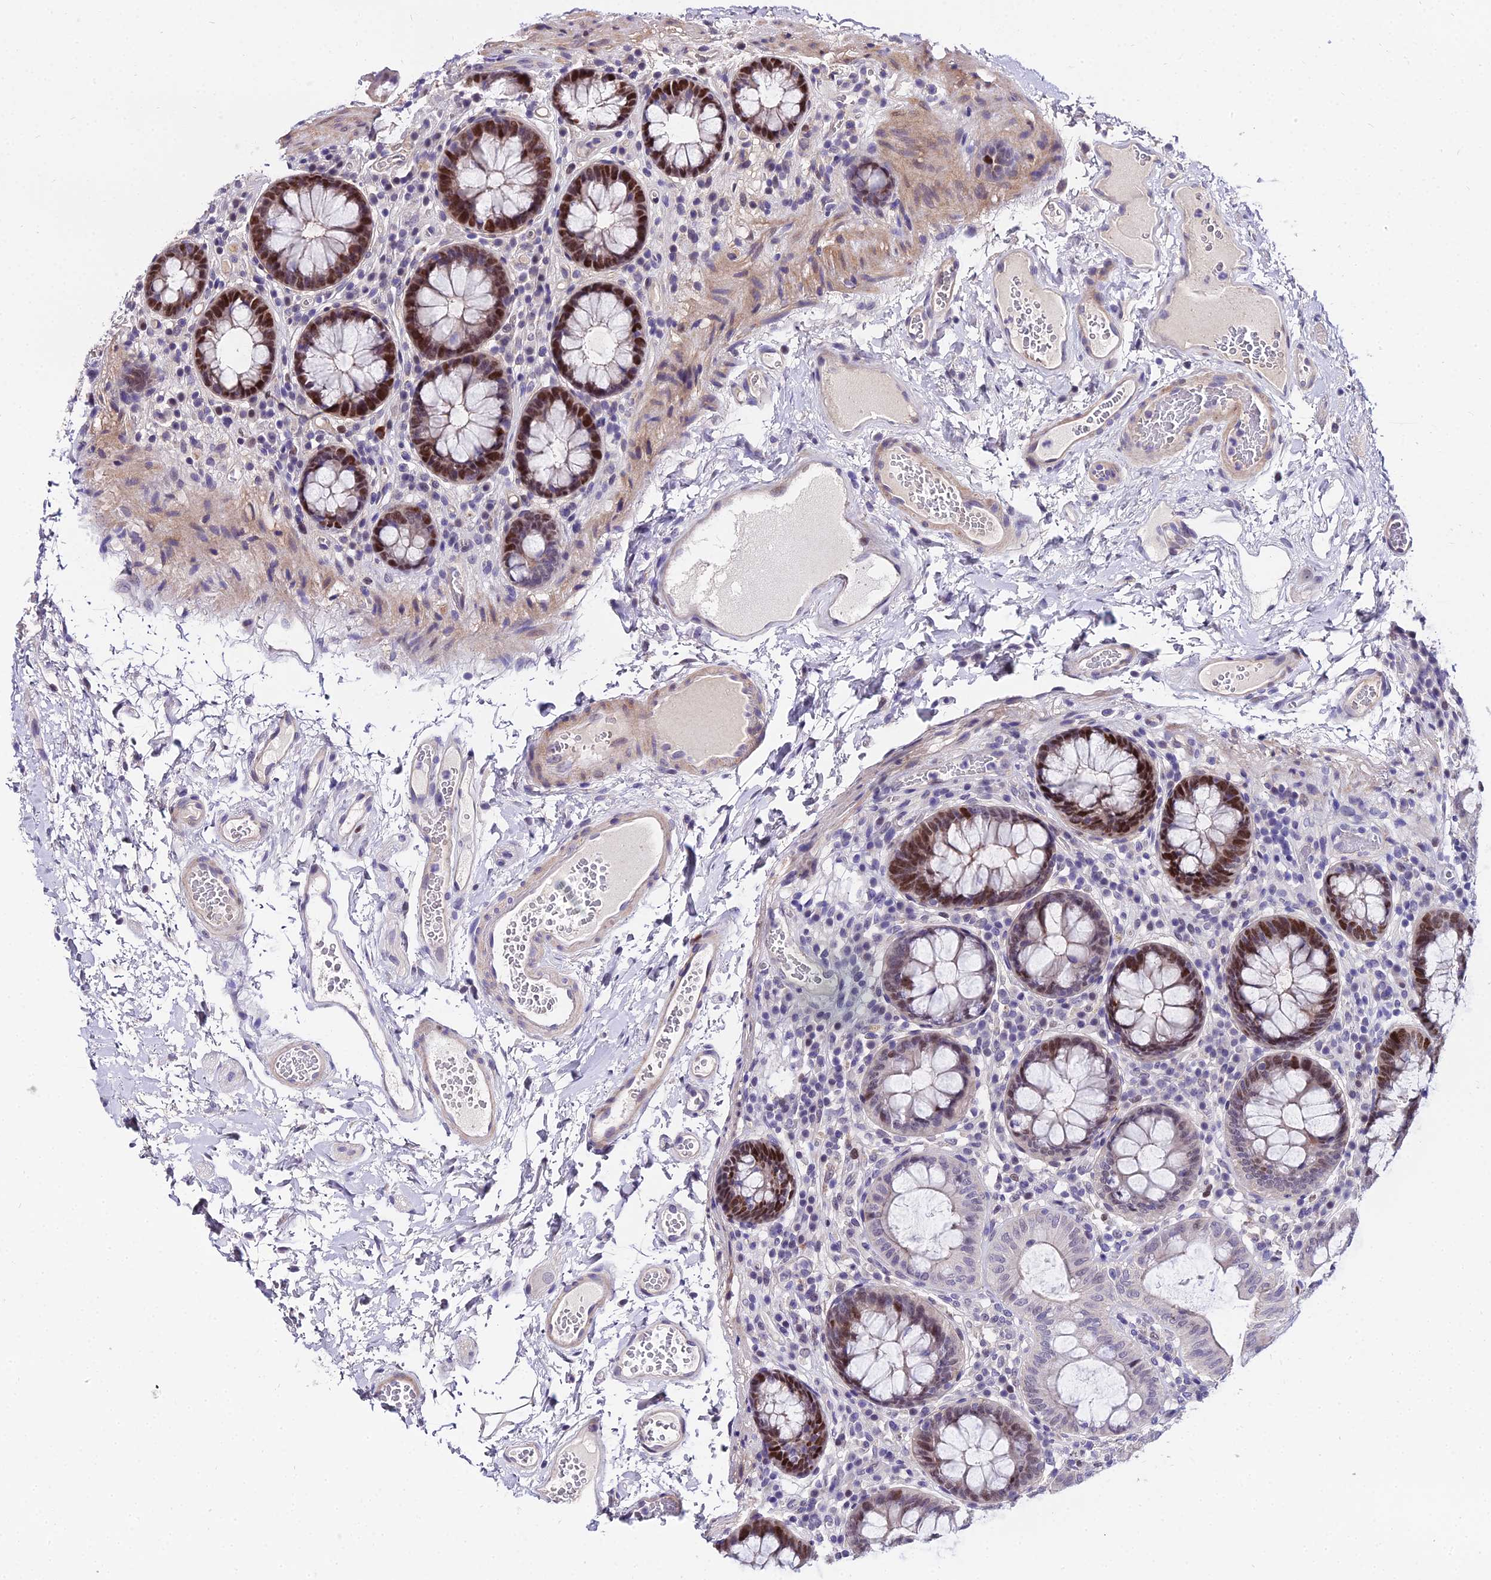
{"staining": {"intensity": "negative", "quantity": "none", "location": "none"}, "tissue": "colon", "cell_type": "Endothelial cells", "image_type": "normal", "snomed": [{"axis": "morphology", "description": "Normal tissue, NOS"}, {"axis": "topography", "description": "Colon"}], "caption": "Immunohistochemistry of unremarkable human colon demonstrates no staining in endothelial cells. The staining is performed using DAB brown chromogen with nuclei counter-stained in using hematoxylin.", "gene": "TRIML2", "patient": {"sex": "male", "age": 84}}